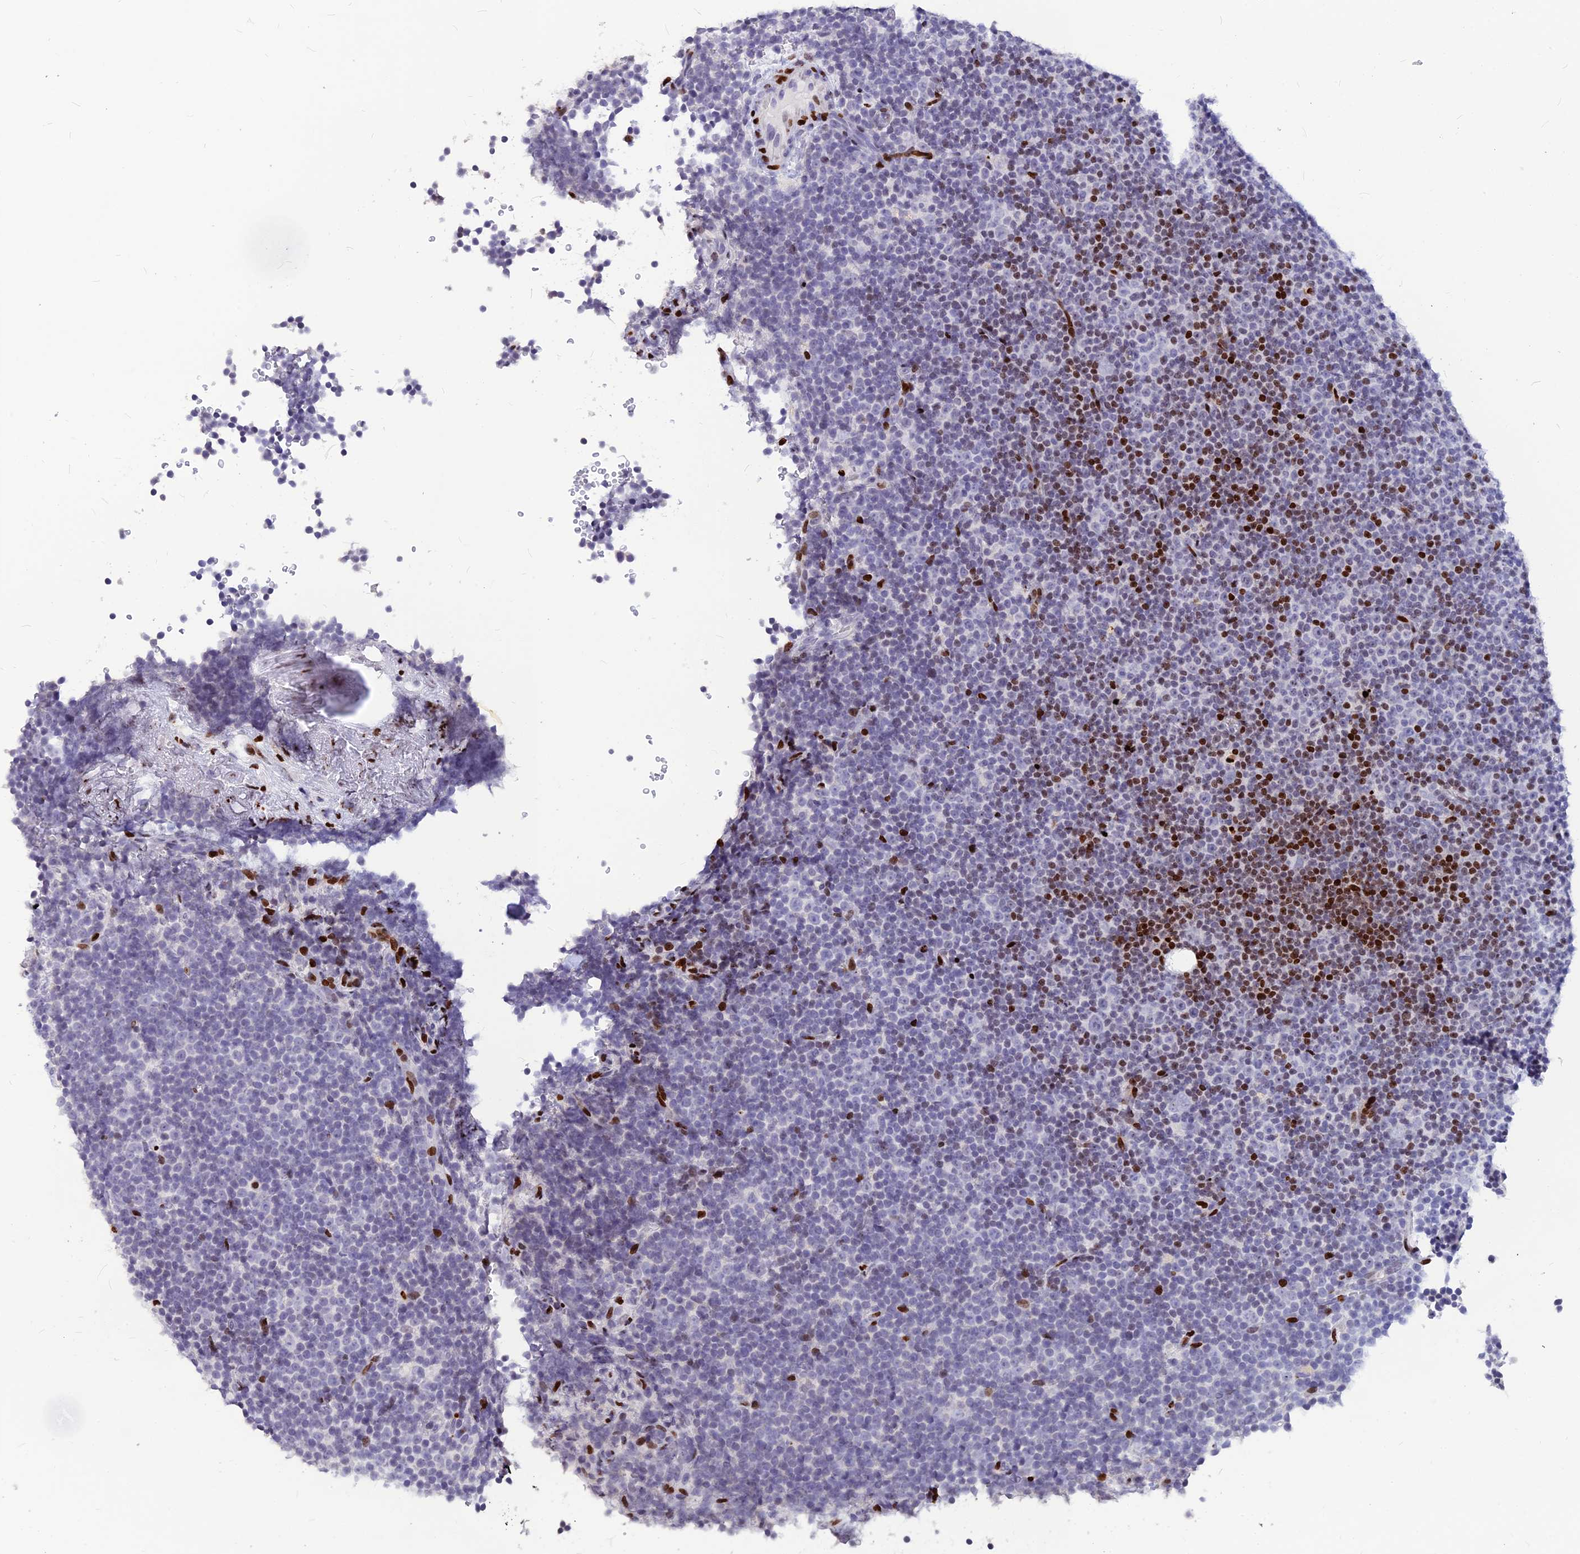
{"staining": {"intensity": "negative", "quantity": "none", "location": "none"}, "tissue": "lymphoma", "cell_type": "Tumor cells", "image_type": "cancer", "snomed": [{"axis": "morphology", "description": "Malignant lymphoma, non-Hodgkin's type, Low grade"}, {"axis": "topography", "description": "Lymph node"}], "caption": "A micrograph of low-grade malignant lymphoma, non-Hodgkin's type stained for a protein reveals no brown staining in tumor cells.", "gene": "PRPS1", "patient": {"sex": "female", "age": 67}}